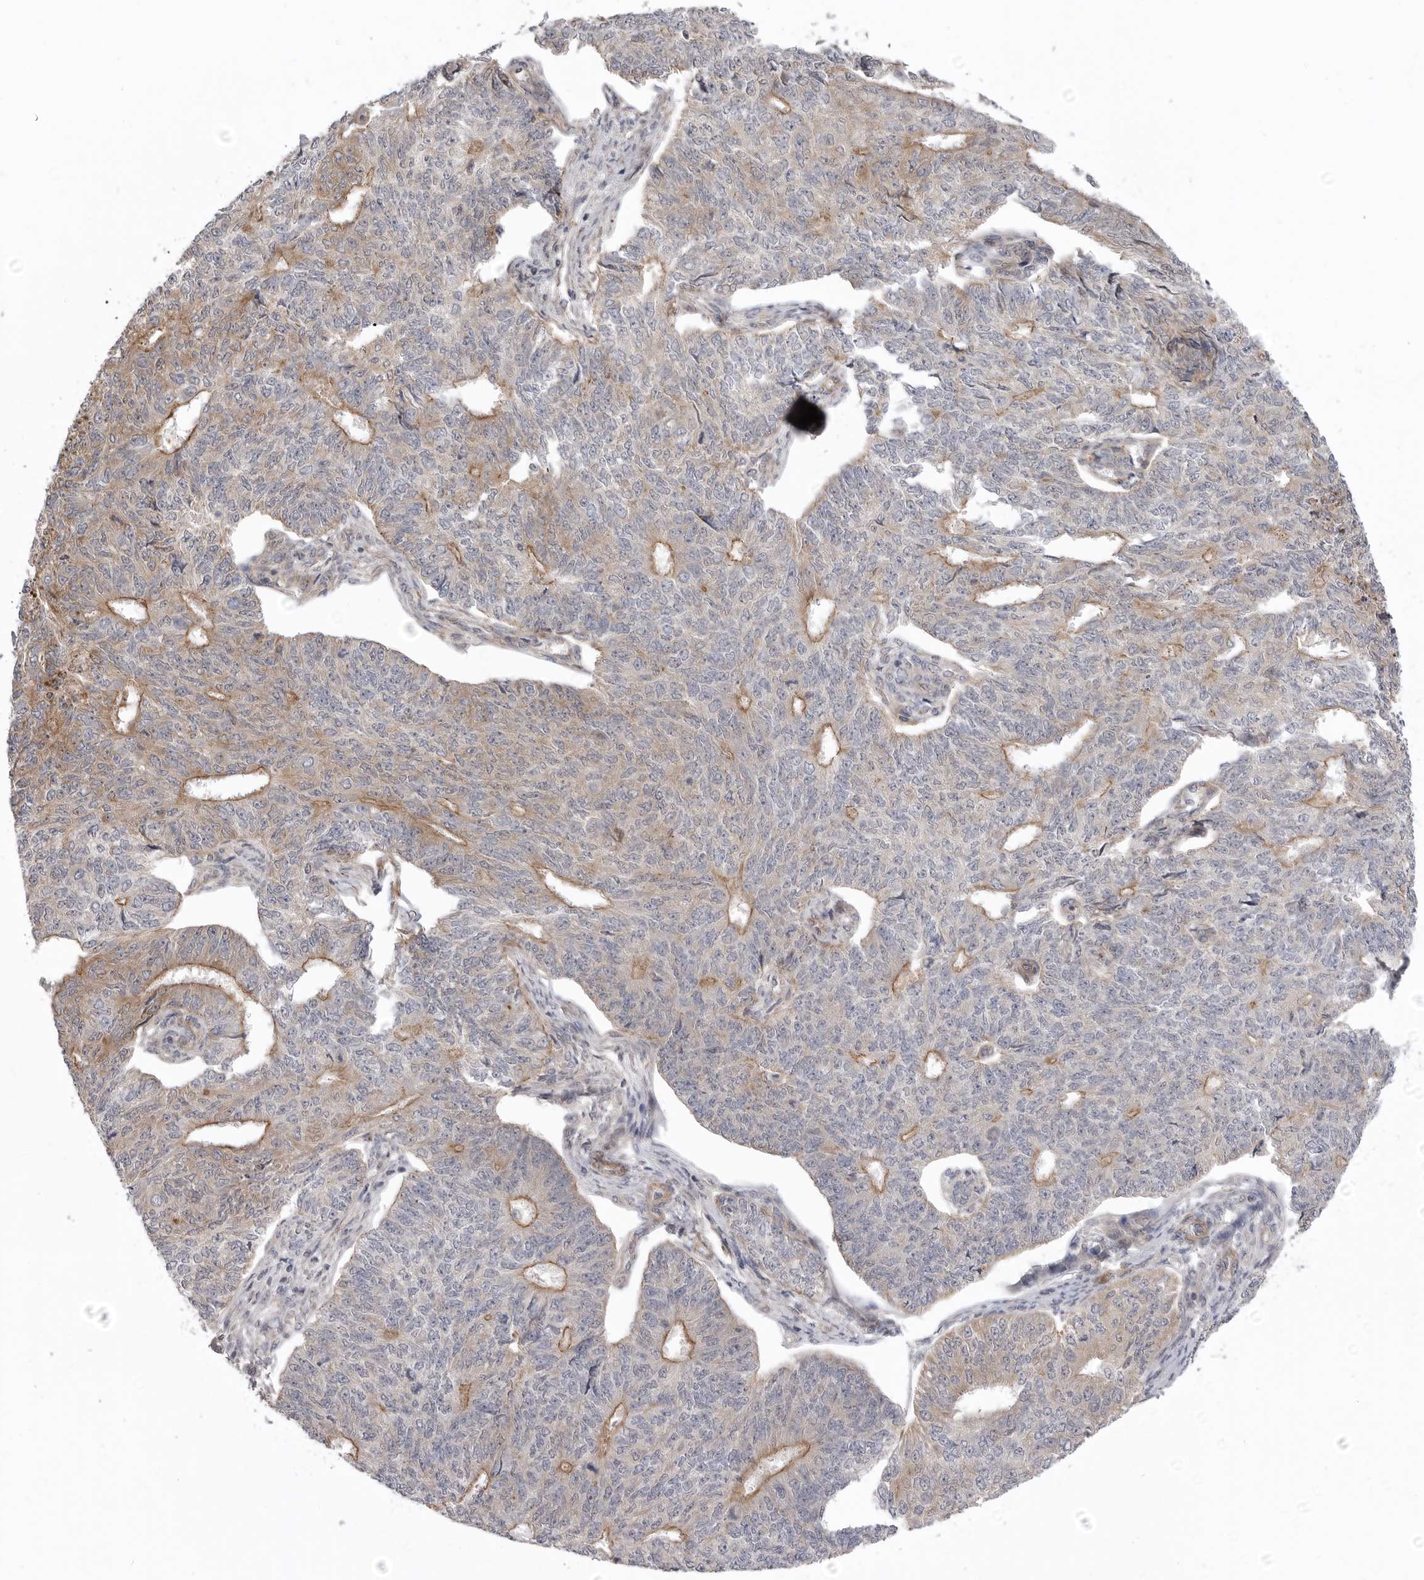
{"staining": {"intensity": "moderate", "quantity": "25%-75%", "location": "cytoplasmic/membranous"}, "tissue": "endometrial cancer", "cell_type": "Tumor cells", "image_type": "cancer", "snomed": [{"axis": "morphology", "description": "Adenocarcinoma, NOS"}, {"axis": "topography", "description": "Endometrium"}], "caption": "Immunohistochemical staining of human endometrial adenocarcinoma demonstrates moderate cytoplasmic/membranous protein positivity in about 25%-75% of tumor cells.", "gene": "SCP2", "patient": {"sex": "female", "age": 32}}